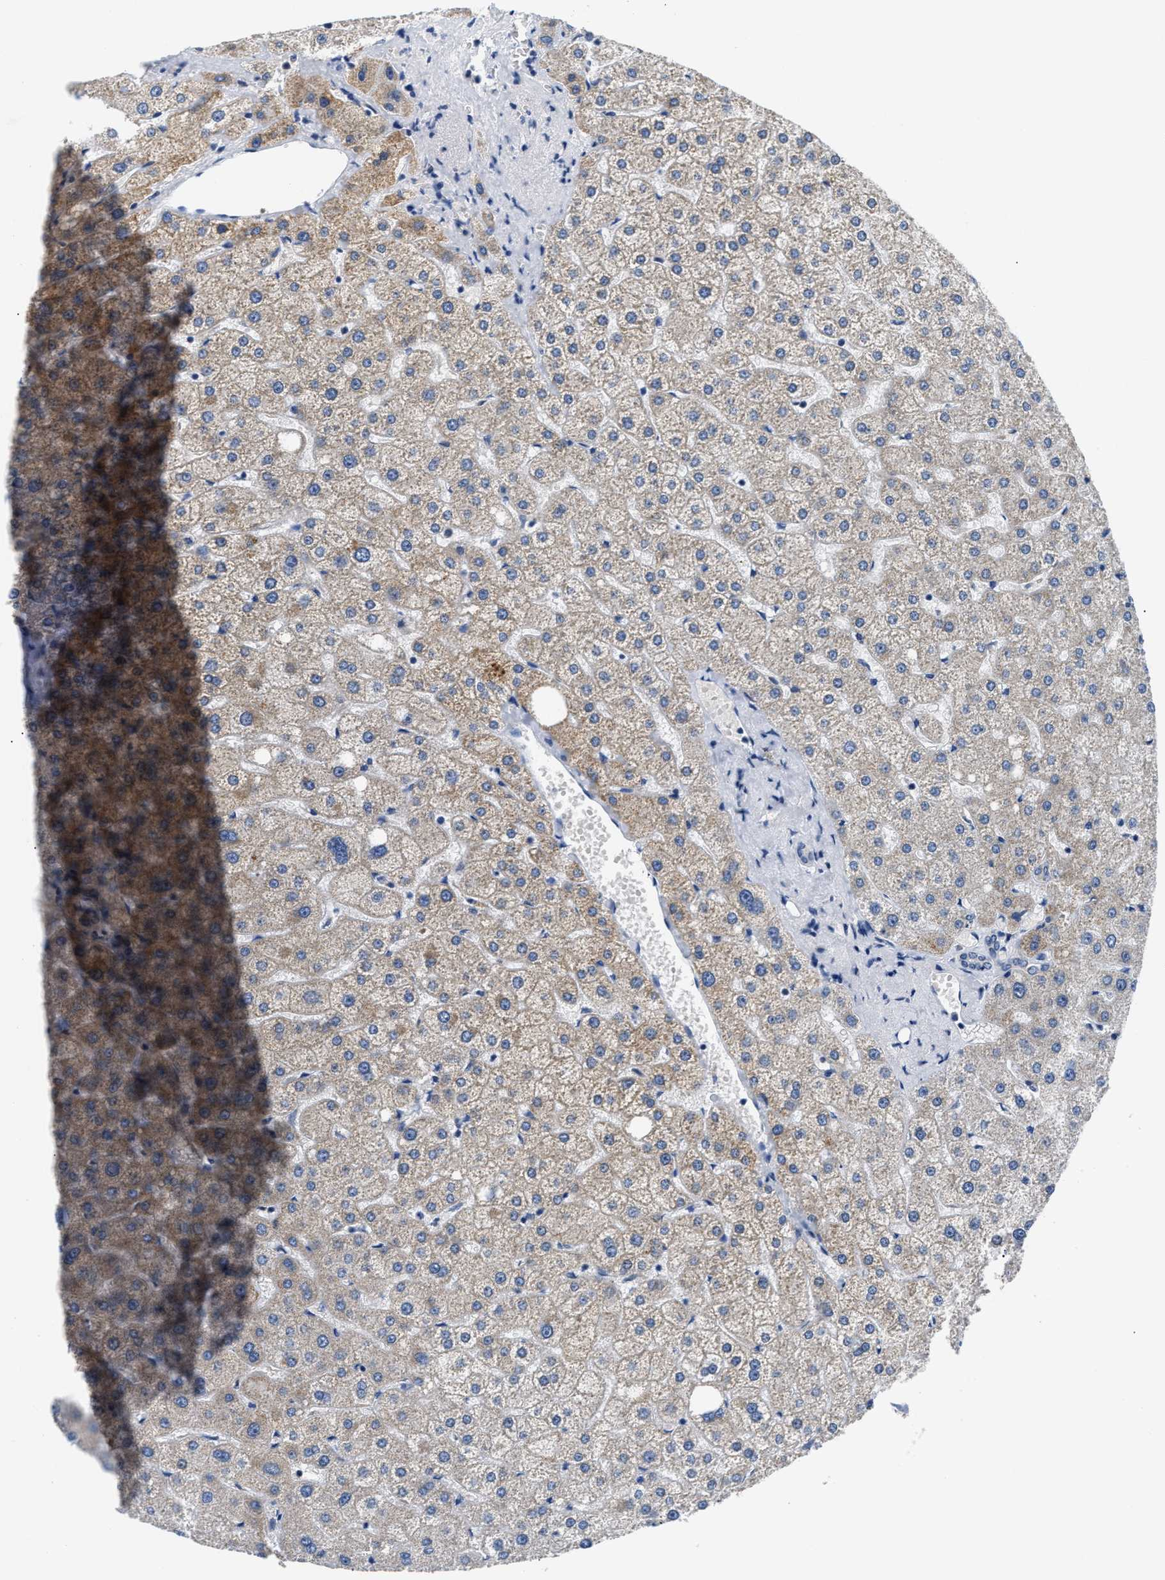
{"staining": {"intensity": "weak", "quantity": "<25%", "location": "cytoplasmic/membranous"}, "tissue": "liver", "cell_type": "Cholangiocytes", "image_type": "normal", "snomed": [{"axis": "morphology", "description": "Normal tissue, NOS"}, {"axis": "topography", "description": "Liver"}], "caption": "Immunohistochemistry (IHC) micrograph of normal liver: liver stained with DAB (3,3'-diaminobenzidine) exhibits no significant protein positivity in cholangiocytes. (IHC, brightfield microscopy, high magnification).", "gene": "HDHD3", "patient": {"sex": "male", "age": 73}}